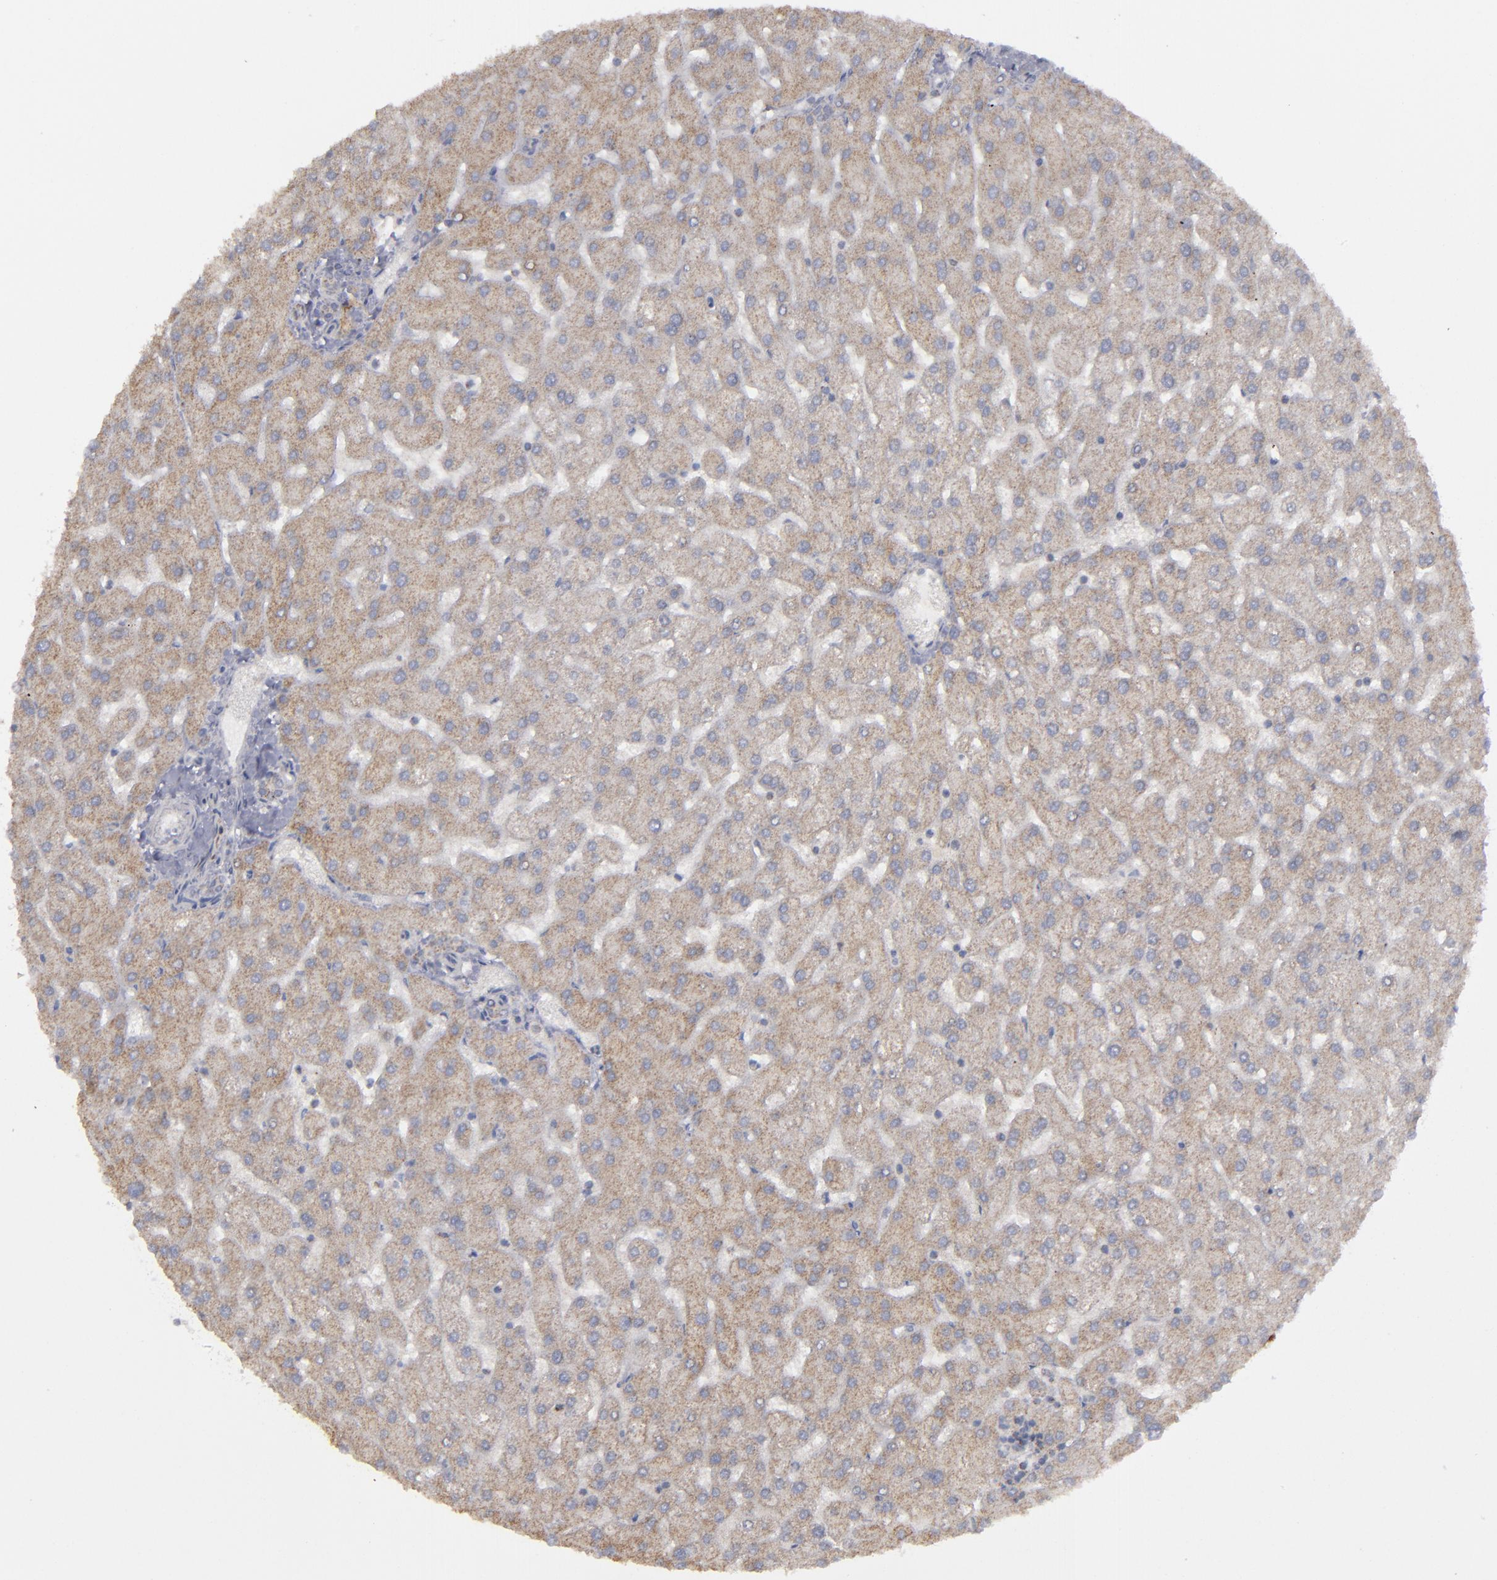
{"staining": {"intensity": "weak", "quantity": "25%-75%", "location": "cytoplasmic/membranous"}, "tissue": "liver", "cell_type": "Cholangiocytes", "image_type": "normal", "snomed": [{"axis": "morphology", "description": "Normal tissue, NOS"}, {"axis": "topography", "description": "Liver"}], "caption": "Protein staining of normal liver demonstrates weak cytoplasmic/membranous positivity in approximately 25%-75% of cholangiocytes. (DAB IHC with brightfield microscopy, high magnification).", "gene": "MYOM2", "patient": {"sex": "female", "age": 32}}